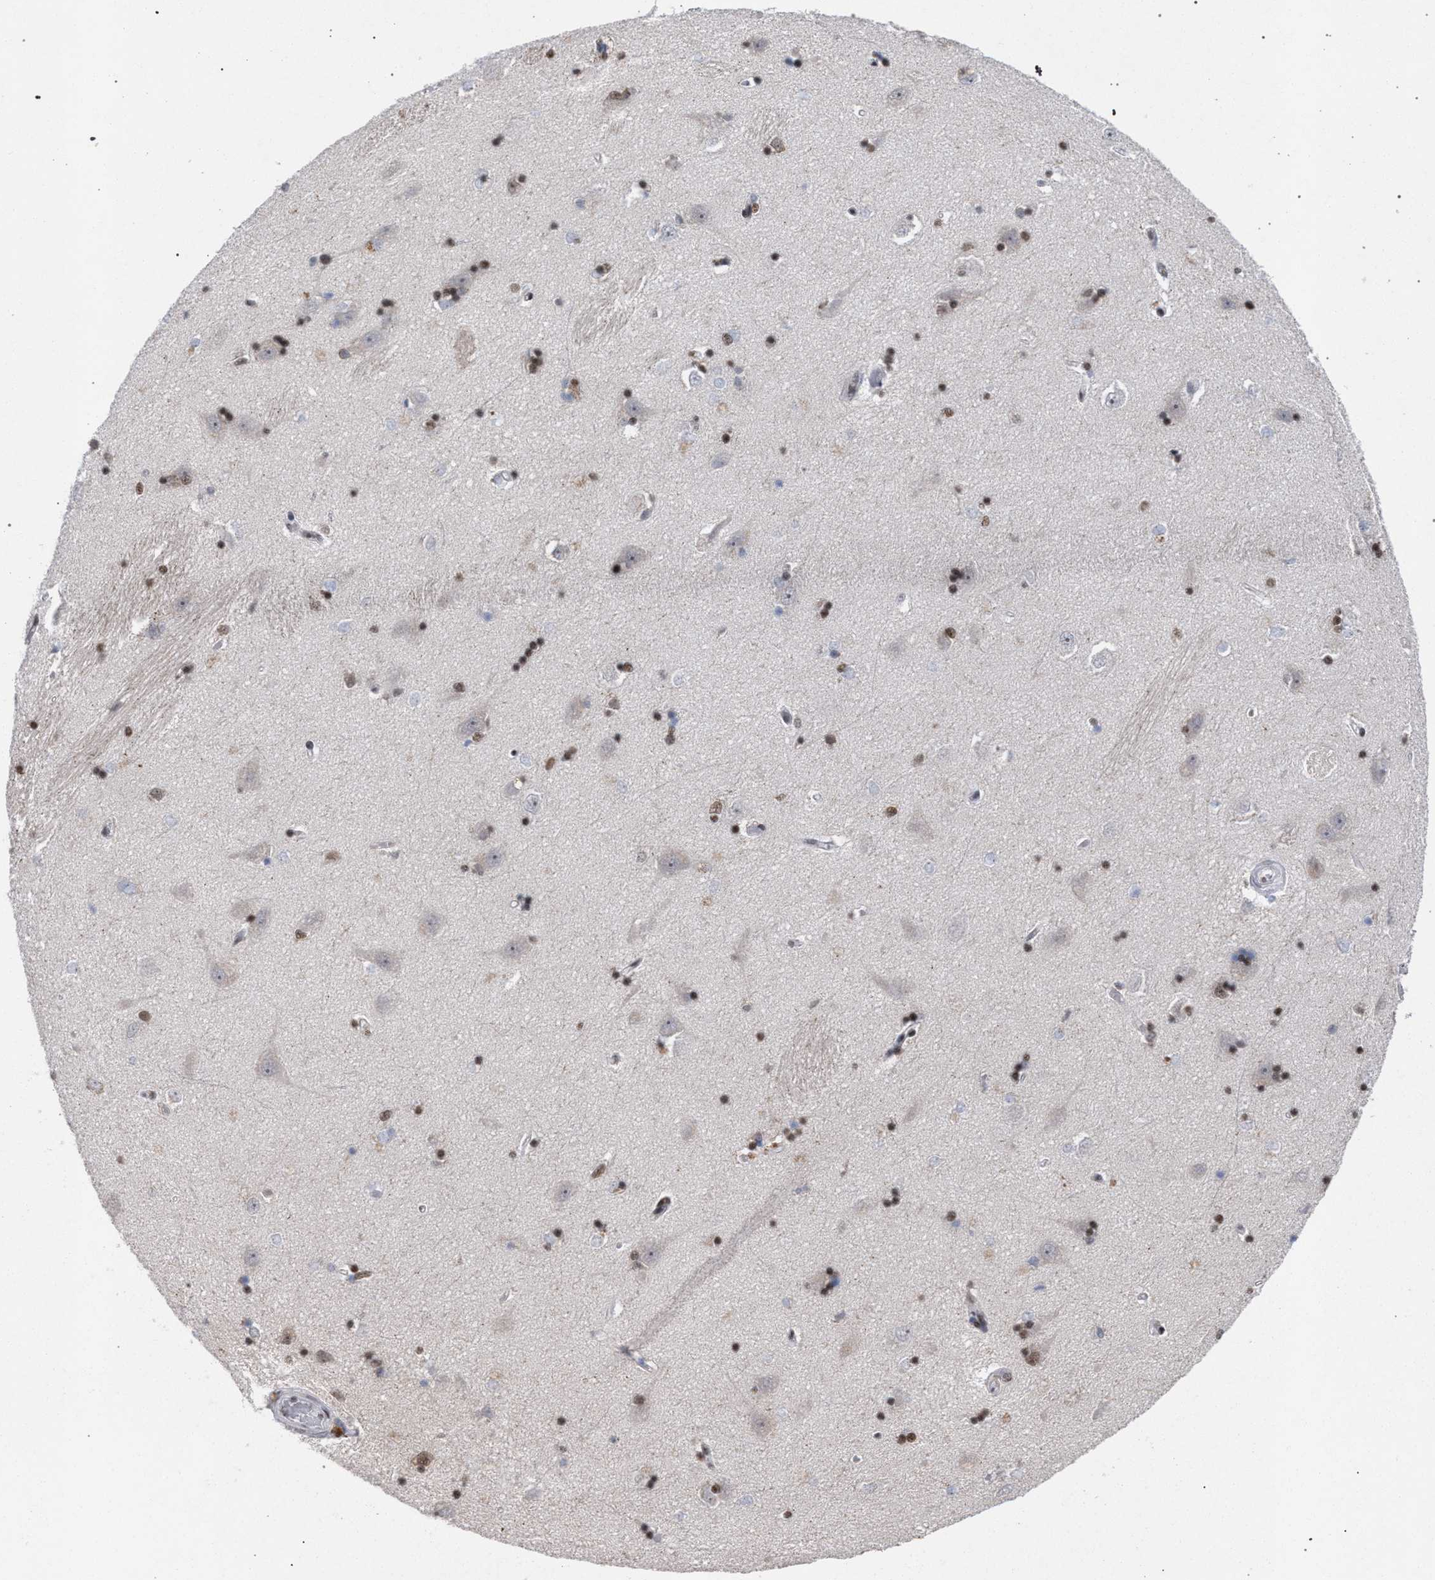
{"staining": {"intensity": "moderate", "quantity": "25%-75%", "location": "nuclear"}, "tissue": "hippocampus", "cell_type": "Glial cells", "image_type": "normal", "snomed": [{"axis": "morphology", "description": "Normal tissue, NOS"}, {"axis": "topography", "description": "Hippocampus"}], "caption": "Protein staining of unremarkable hippocampus reveals moderate nuclear positivity in about 25%-75% of glial cells.", "gene": "SCAF4", "patient": {"sex": "male", "age": 45}}